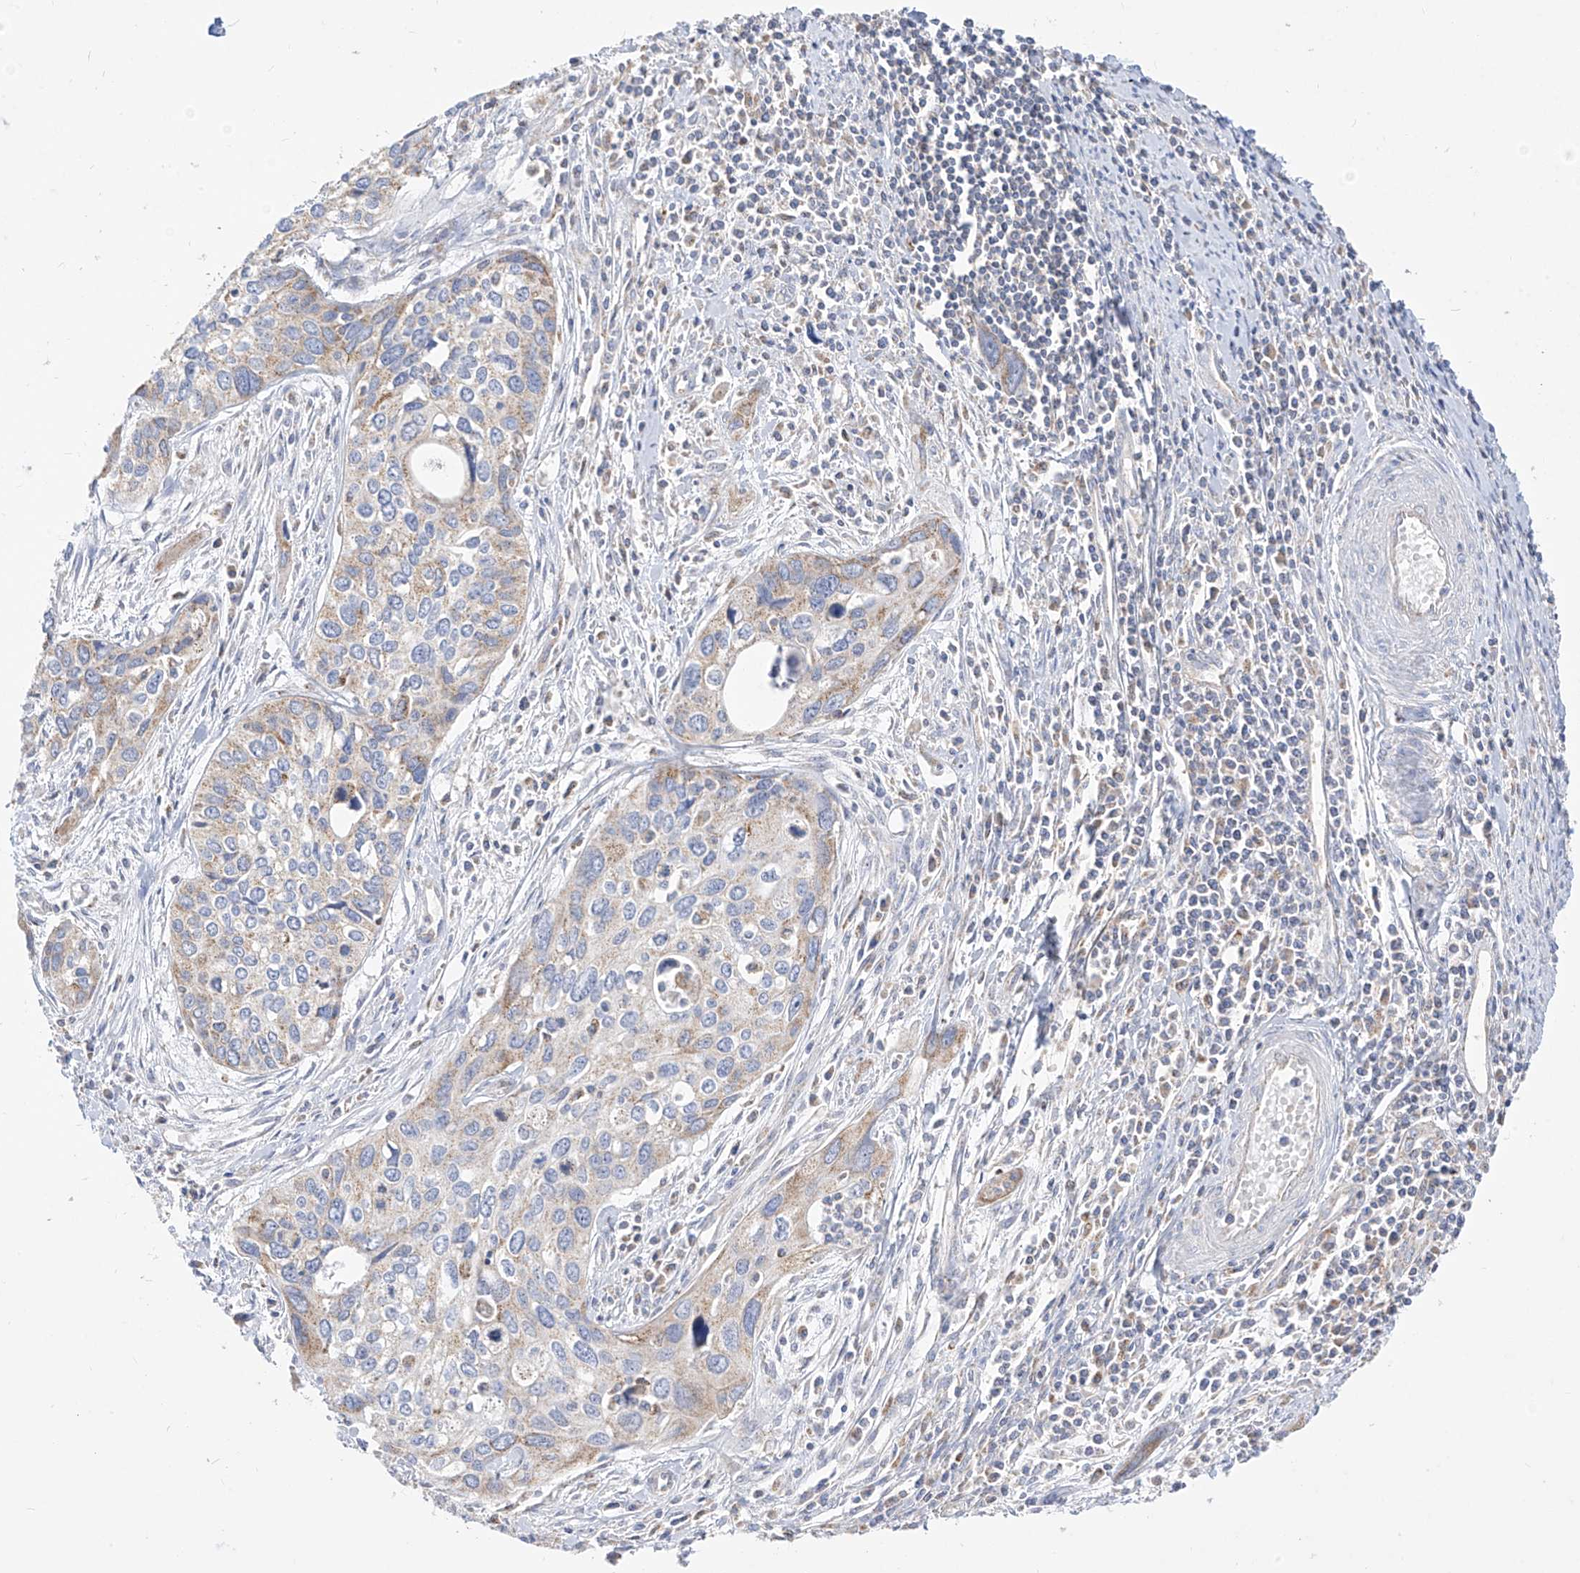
{"staining": {"intensity": "weak", "quantity": ">75%", "location": "cytoplasmic/membranous"}, "tissue": "cervical cancer", "cell_type": "Tumor cells", "image_type": "cancer", "snomed": [{"axis": "morphology", "description": "Squamous cell carcinoma, NOS"}, {"axis": "topography", "description": "Cervix"}], "caption": "Protein staining of cervical cancer (squamous cell carcinoma) tissue shows weak cytoplasmic/membranous staining in about >75% of tumor cells.", "gene": "RASA2", "patient": {"sex": "female", "age": 55}}